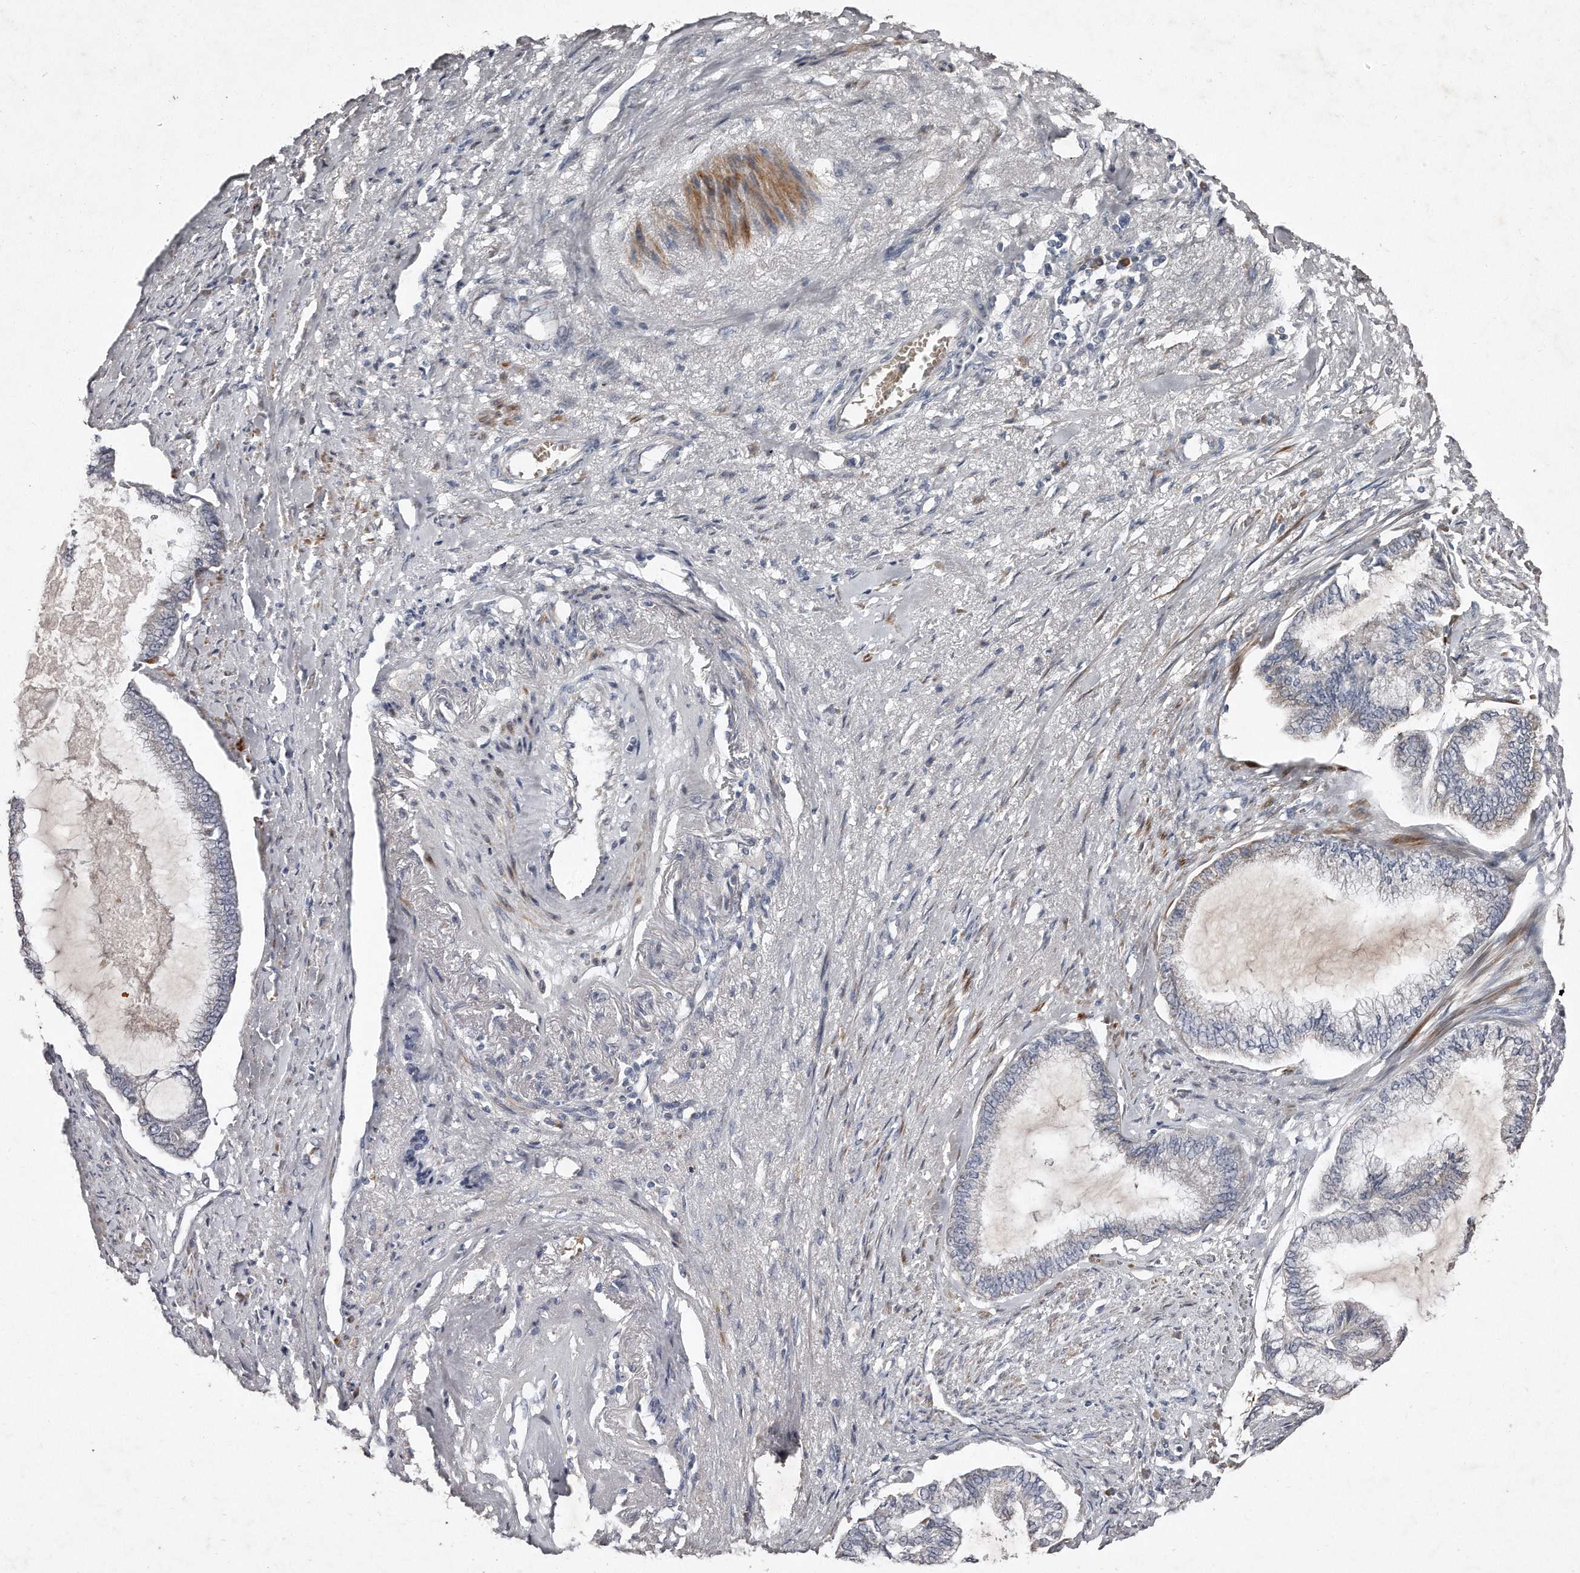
{"staining": {"intensity": "negative", "quantity": "none", "location": "none"}, "tissue": "endometrial cancer", "cell_type": "Tumor cells", "image_type": "cancer", "snomed": [{"axis": "morphology", "description": "Adenocarcinoma, NOS"}, {"axis": "topography", "description": "Endometrium"}], "caption": "Histopathology image shows no protein staining in tumor cells of endometrial adenocarcinoma tissue.", "gene": "TECR", "patient": {"sex": "female", "age": 86}}